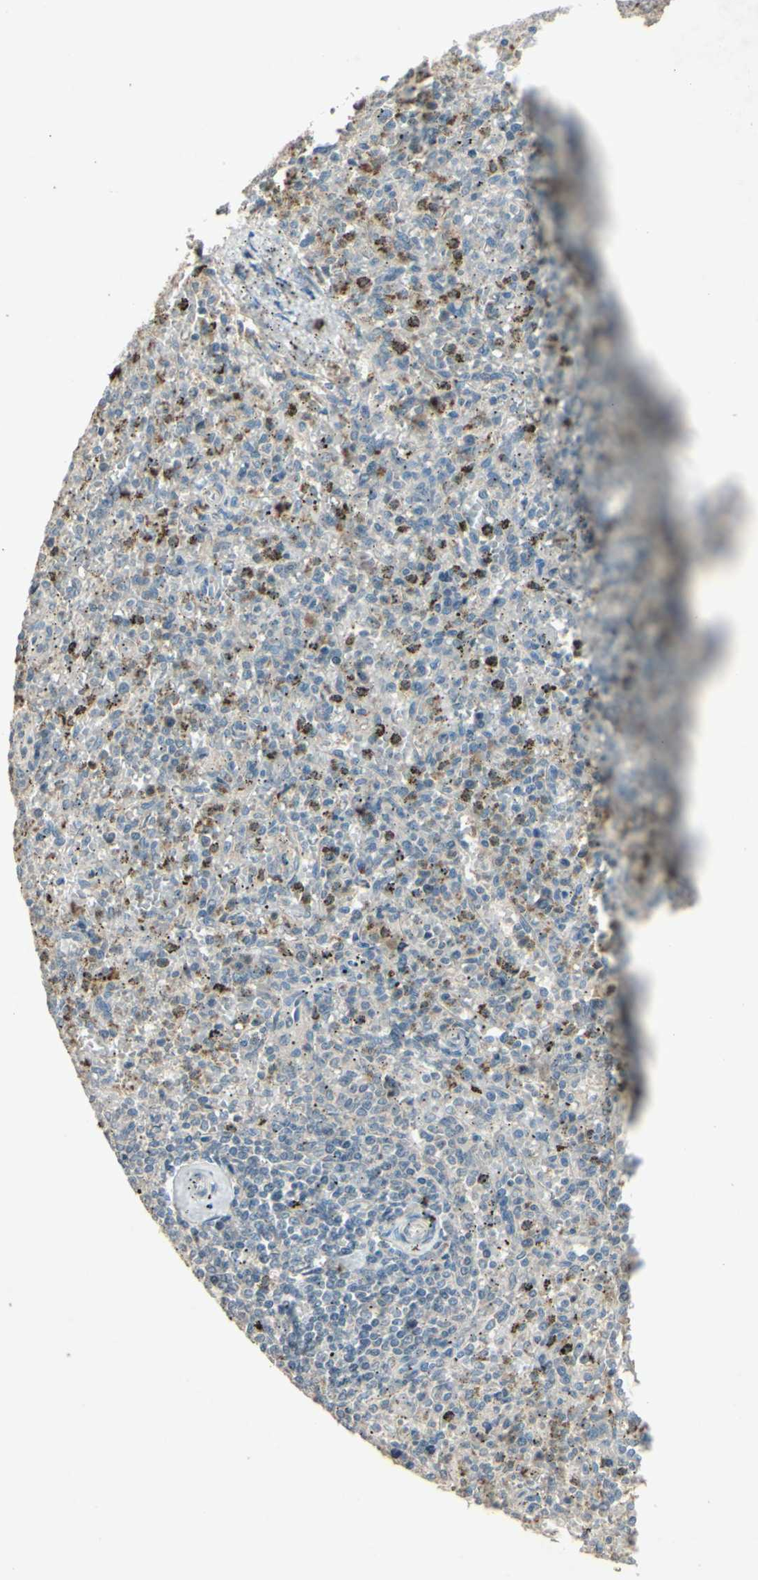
{"staining": {"intensity": "moderate", "quantity": "<25%", "location": "cytoplasmic/membranous"}, "tissue": "spleen", "cell_type": "Cells in red pulp", "image_type": "normal", "snomed": [{"axis": "morphology", "description": "Normal tissue, NOS"}, {"axis": "topography", "description": "Spleen"}], "caption": "Immunohistochemistry of unremarkable spleen demonstrates low levels of moderate cytoplasmic/membranous expression in about <25% of cells in red pulp.", "gene": "TIMM21", "patient": {"sex": "male", "age": 72}}